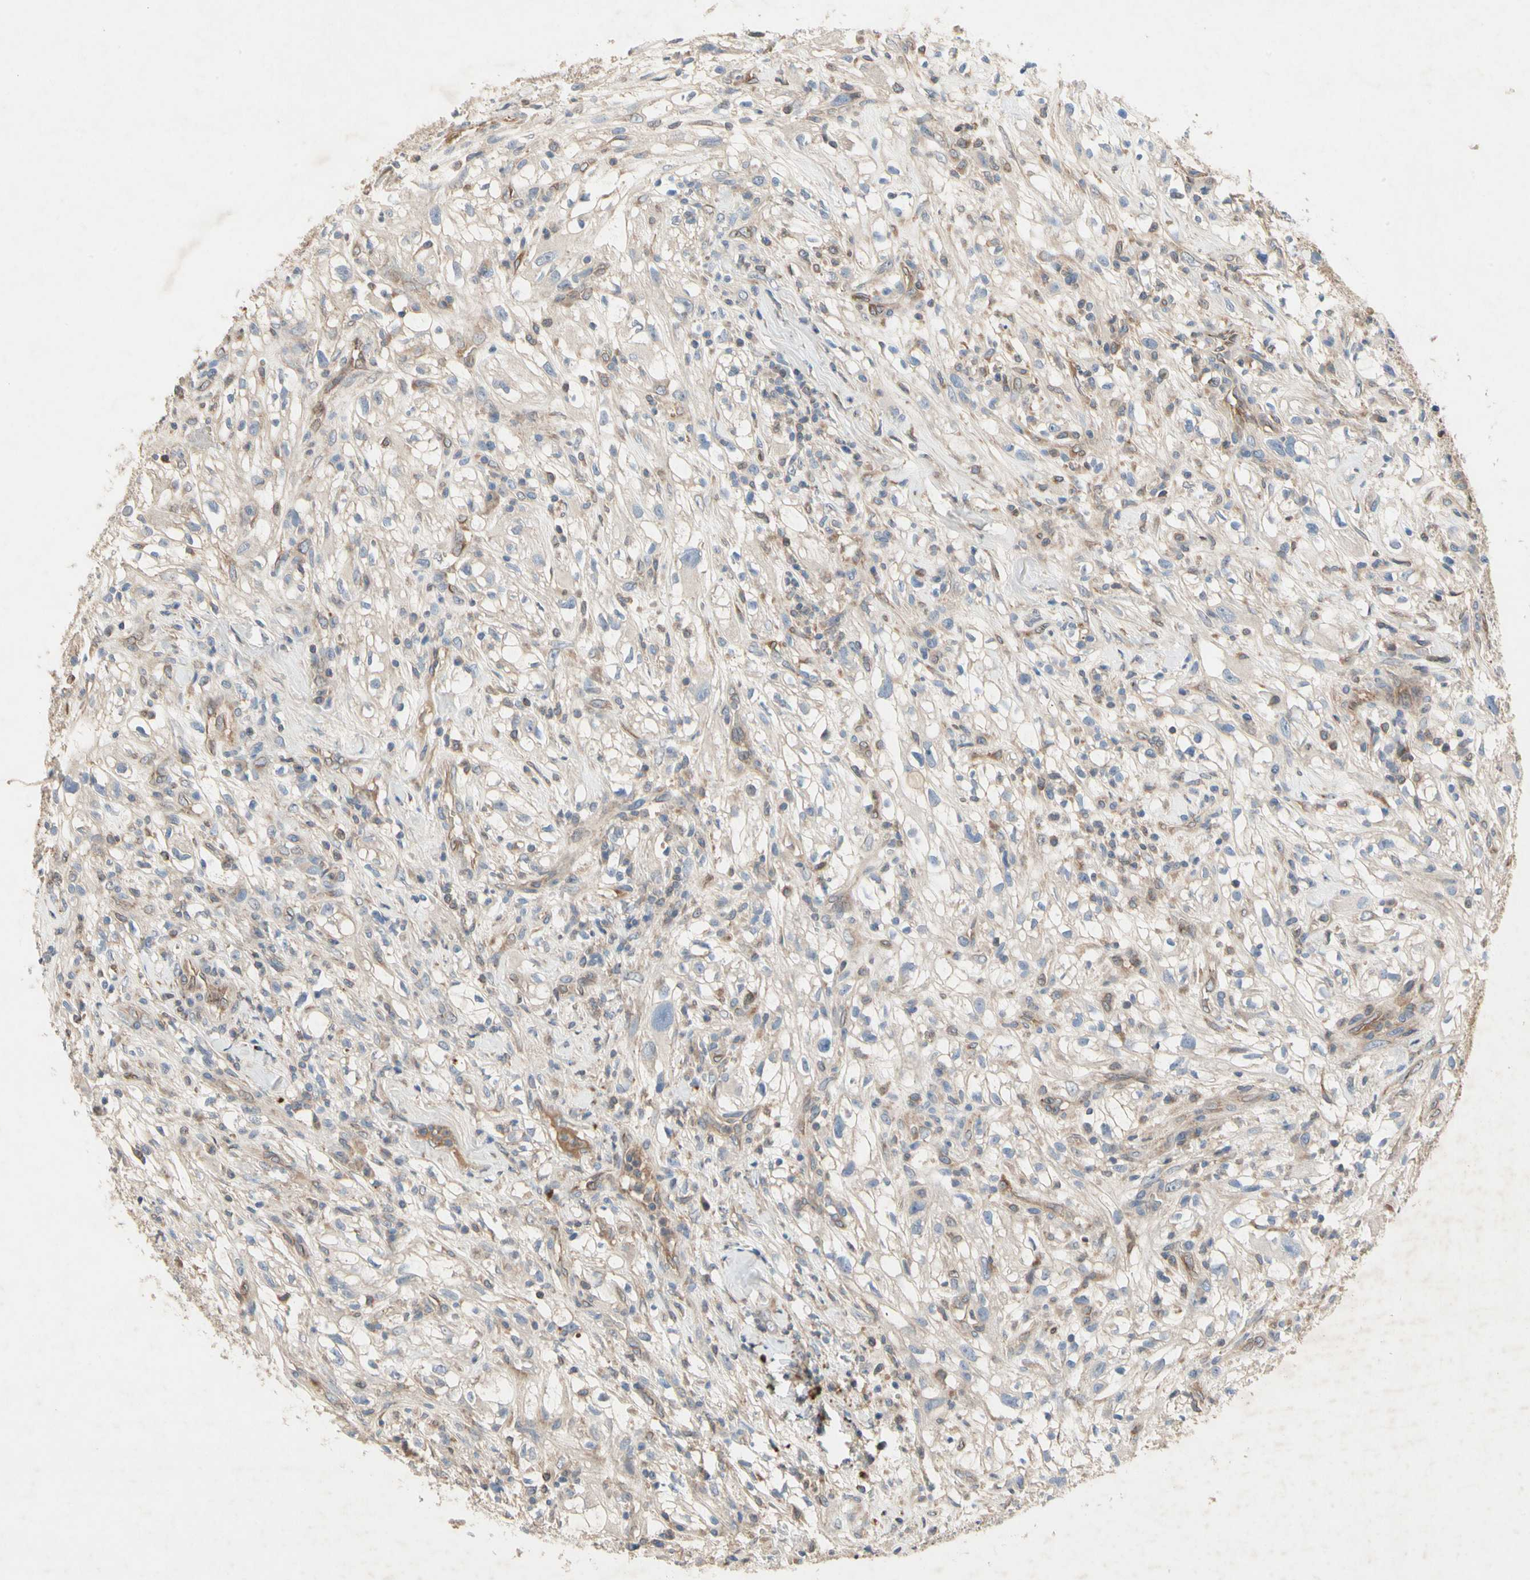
{"staining": {"intensity": "negative", "quantity": "none", "location": "none"}, "tissue": "renal cancer", "cell_type": "Tumor cells", "image_type": "cancer", "snomed": [{"axis": "morphology", "description": "Adenocarcinoma, NOS"}, {"axis": "topography", "description": "Kidney"}], "caption": "Immunohistochemistry (IHC) histopathology image of renal adenocarcinoma stained for a protein (brown), which exhibits no positivity in tumor cells.", "gene": "CRTAC1", "patient": {"sex": "female", "age": 60}}